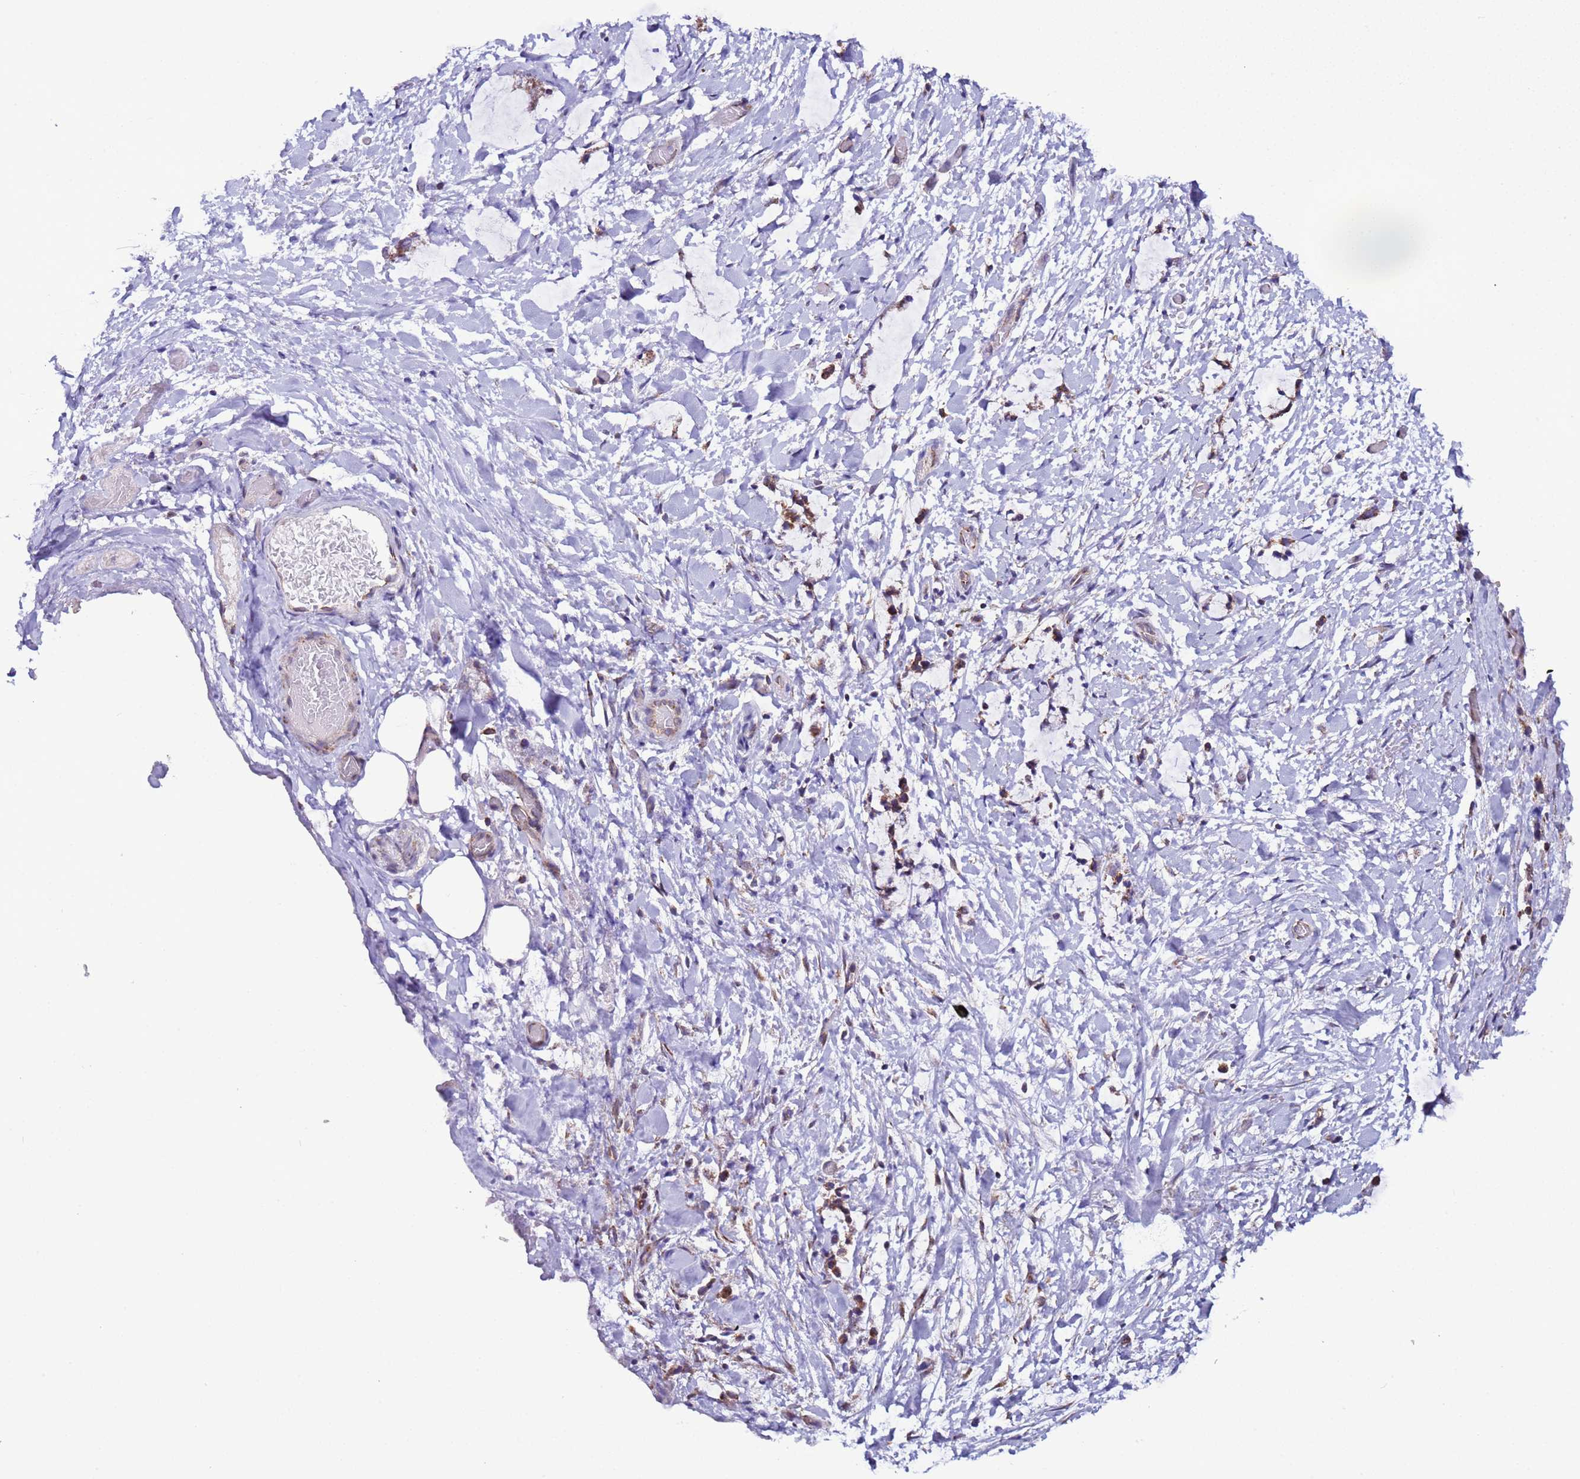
{"staining": {"intensity": "negative", "quantity": "none", "location": "none"}, "tissue": "smooth muscle", "cell_type": "Smooth muscle cells", "image_type": "normal", "snomed": [{"axis": "morphology", "description": "Normal tissue, NOS"}, {"axis": "morphology", "description": "Adenocarcinoma, NOS"}, {"axis": "topography", "description": "Colon"}, {"axis": "topography", "description": "Peripheral nerve tissue"}], "caption": "The histopathology image exhibits no staining of smooth muscle cells in unremarkable smooth muscle.", "gene": "AHI1", "patient": {"sex": "male", "age": 14}}